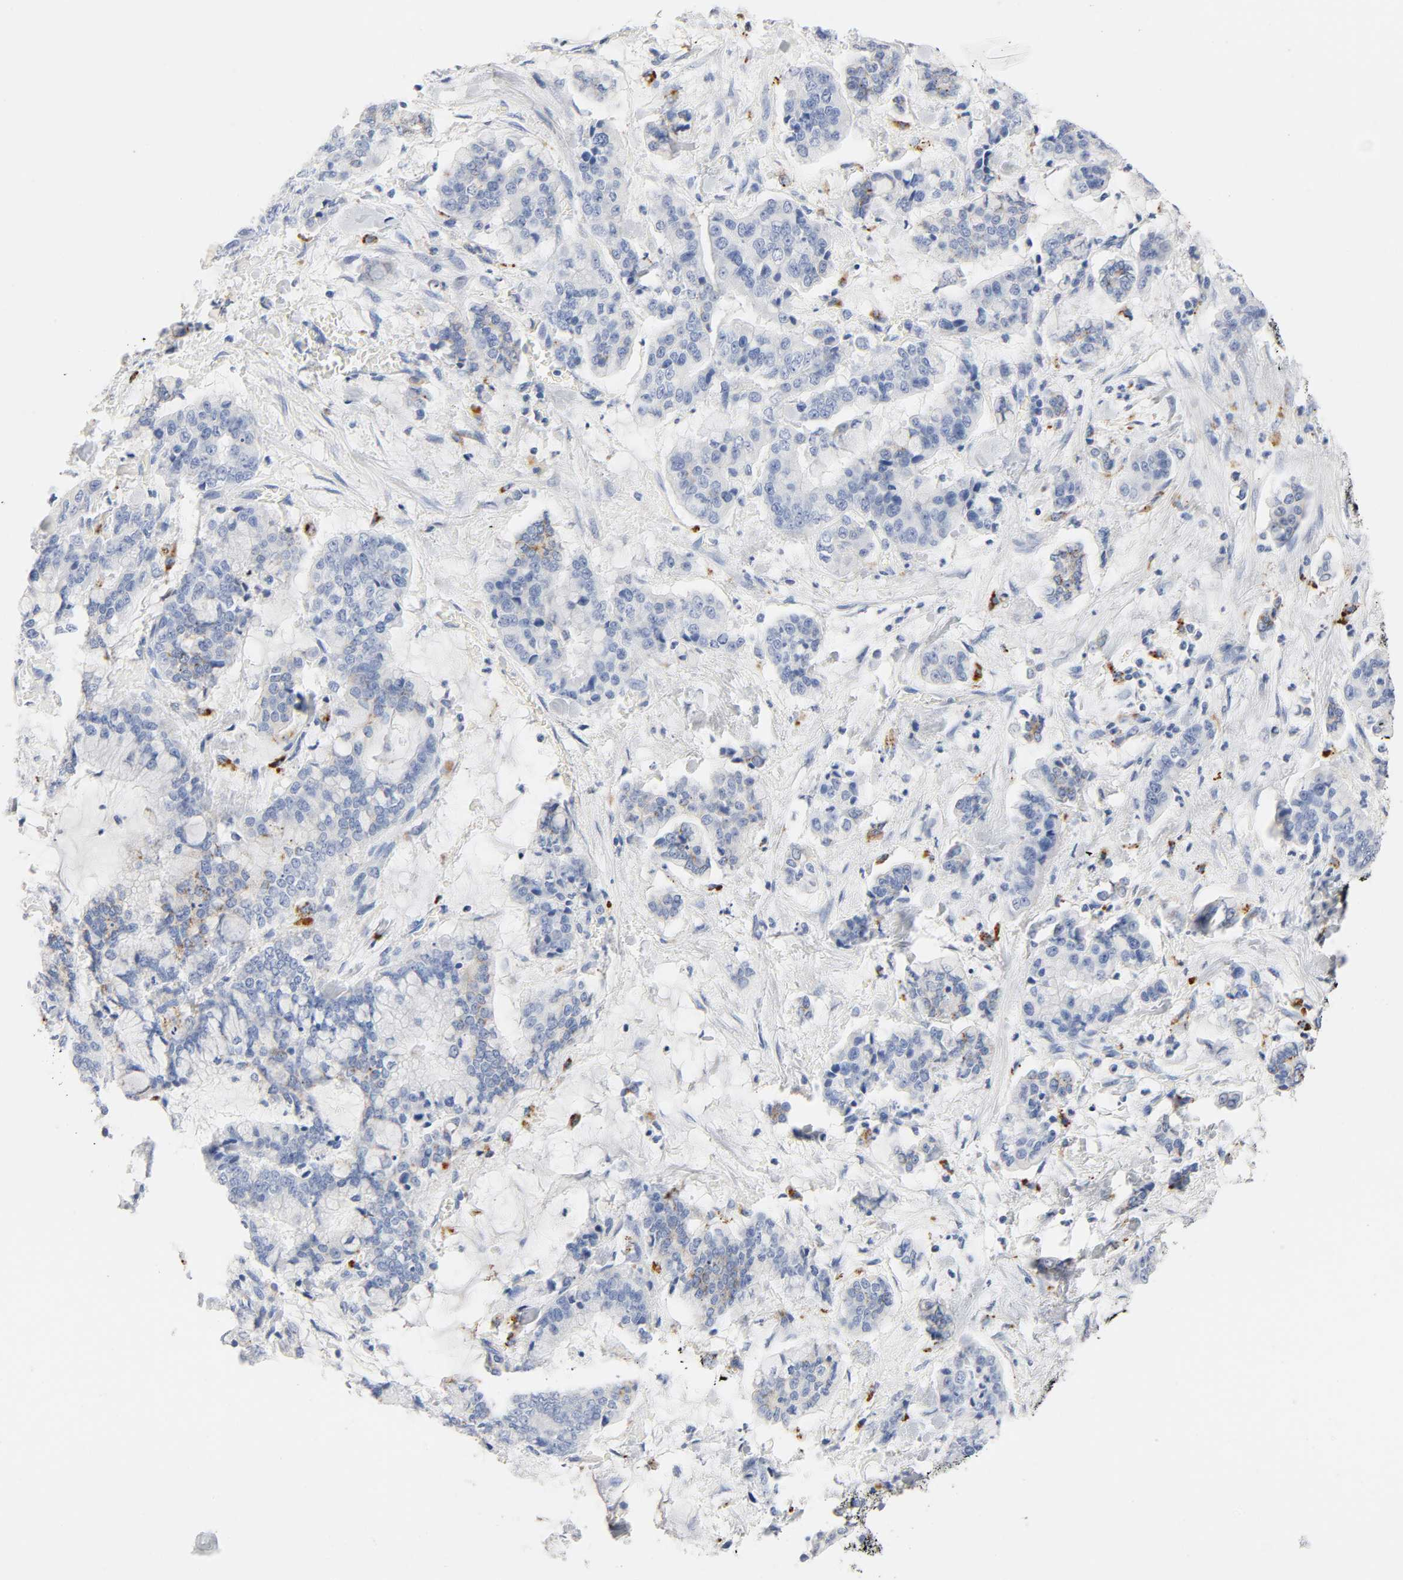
{"staining": {"intensity": "weak", "quantity": "<25%", "location": "cytoplasmic/membranous"}, "tissue": "stomach cancer", "cell_type": "Tumor cells", "image_type": "cancer", "snomed": [{"axis": "morphology", "description": "Normal tissue, NOS"}, {"axis": "morphology", "description": "Adenocarcinoma, NOS"}, {"axis": "topography", "description": "Stomach, upper"}, {"axis": "topography", "description": "Stomach"}], "caption": "IHC micrograph of human stomach adenocarcinoma stained for a protein (brown), which demonstrates no staining in tumor cells.", "gene": "PLP1", "patient": {"sex": "male", "age": 76}}